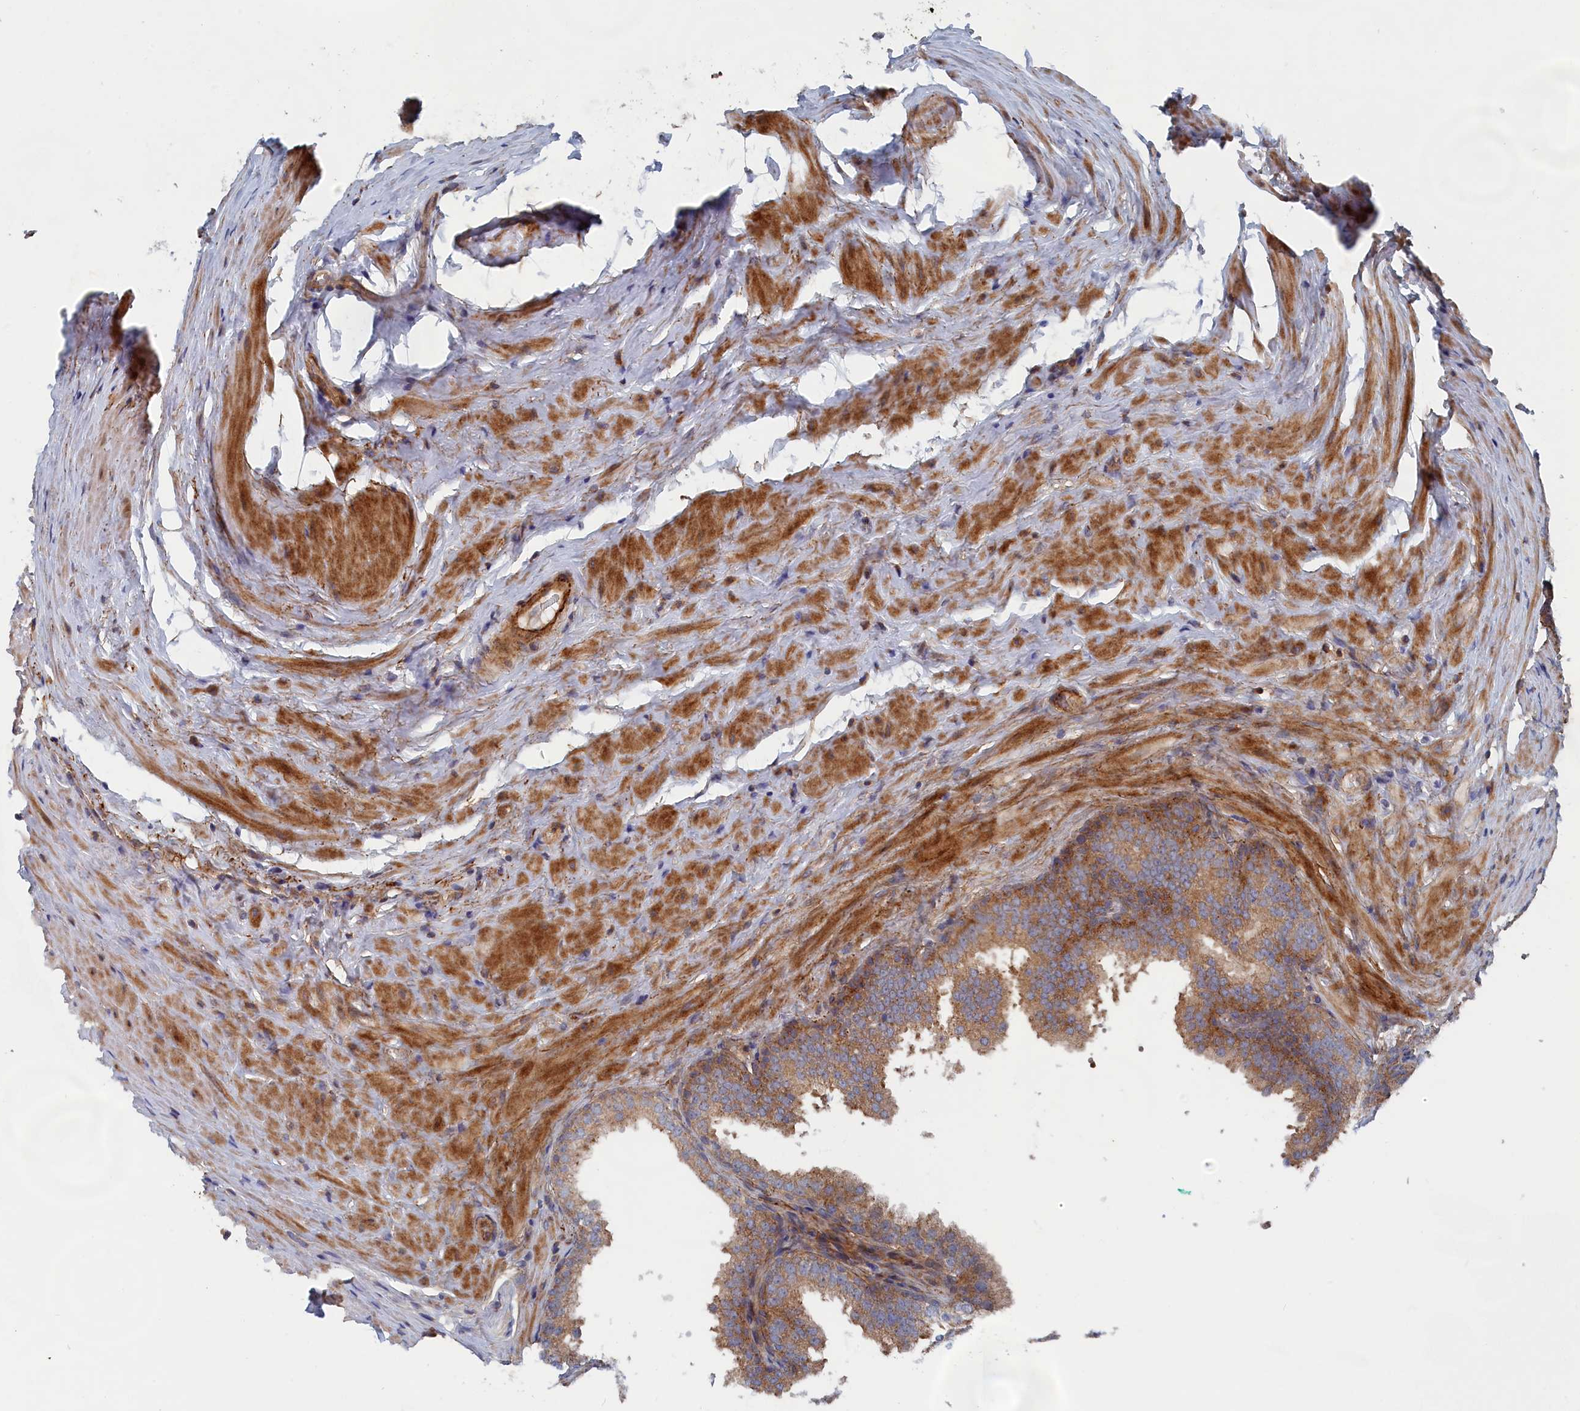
{"staining": {"intensity": "moderate", "quantity": ">75%", "location": "cytoplasmic/membranous"}, "tissue": "prostate", "cell_type": "Glandular cells", "image_type": "normal", "snomed": [{"axis": "morphology", "description": "Normal tissue, NOS"}, {"axis": "topography", "description": "Prostate"}], "caption": "The micrograph shows staining of unremarkable prostate, revealing moderate cytoplasmic/membranous protein expression (brown color) within glandular cells.", "gene": "TMEM196", "patient": {"sex": "male", "age": 60}}